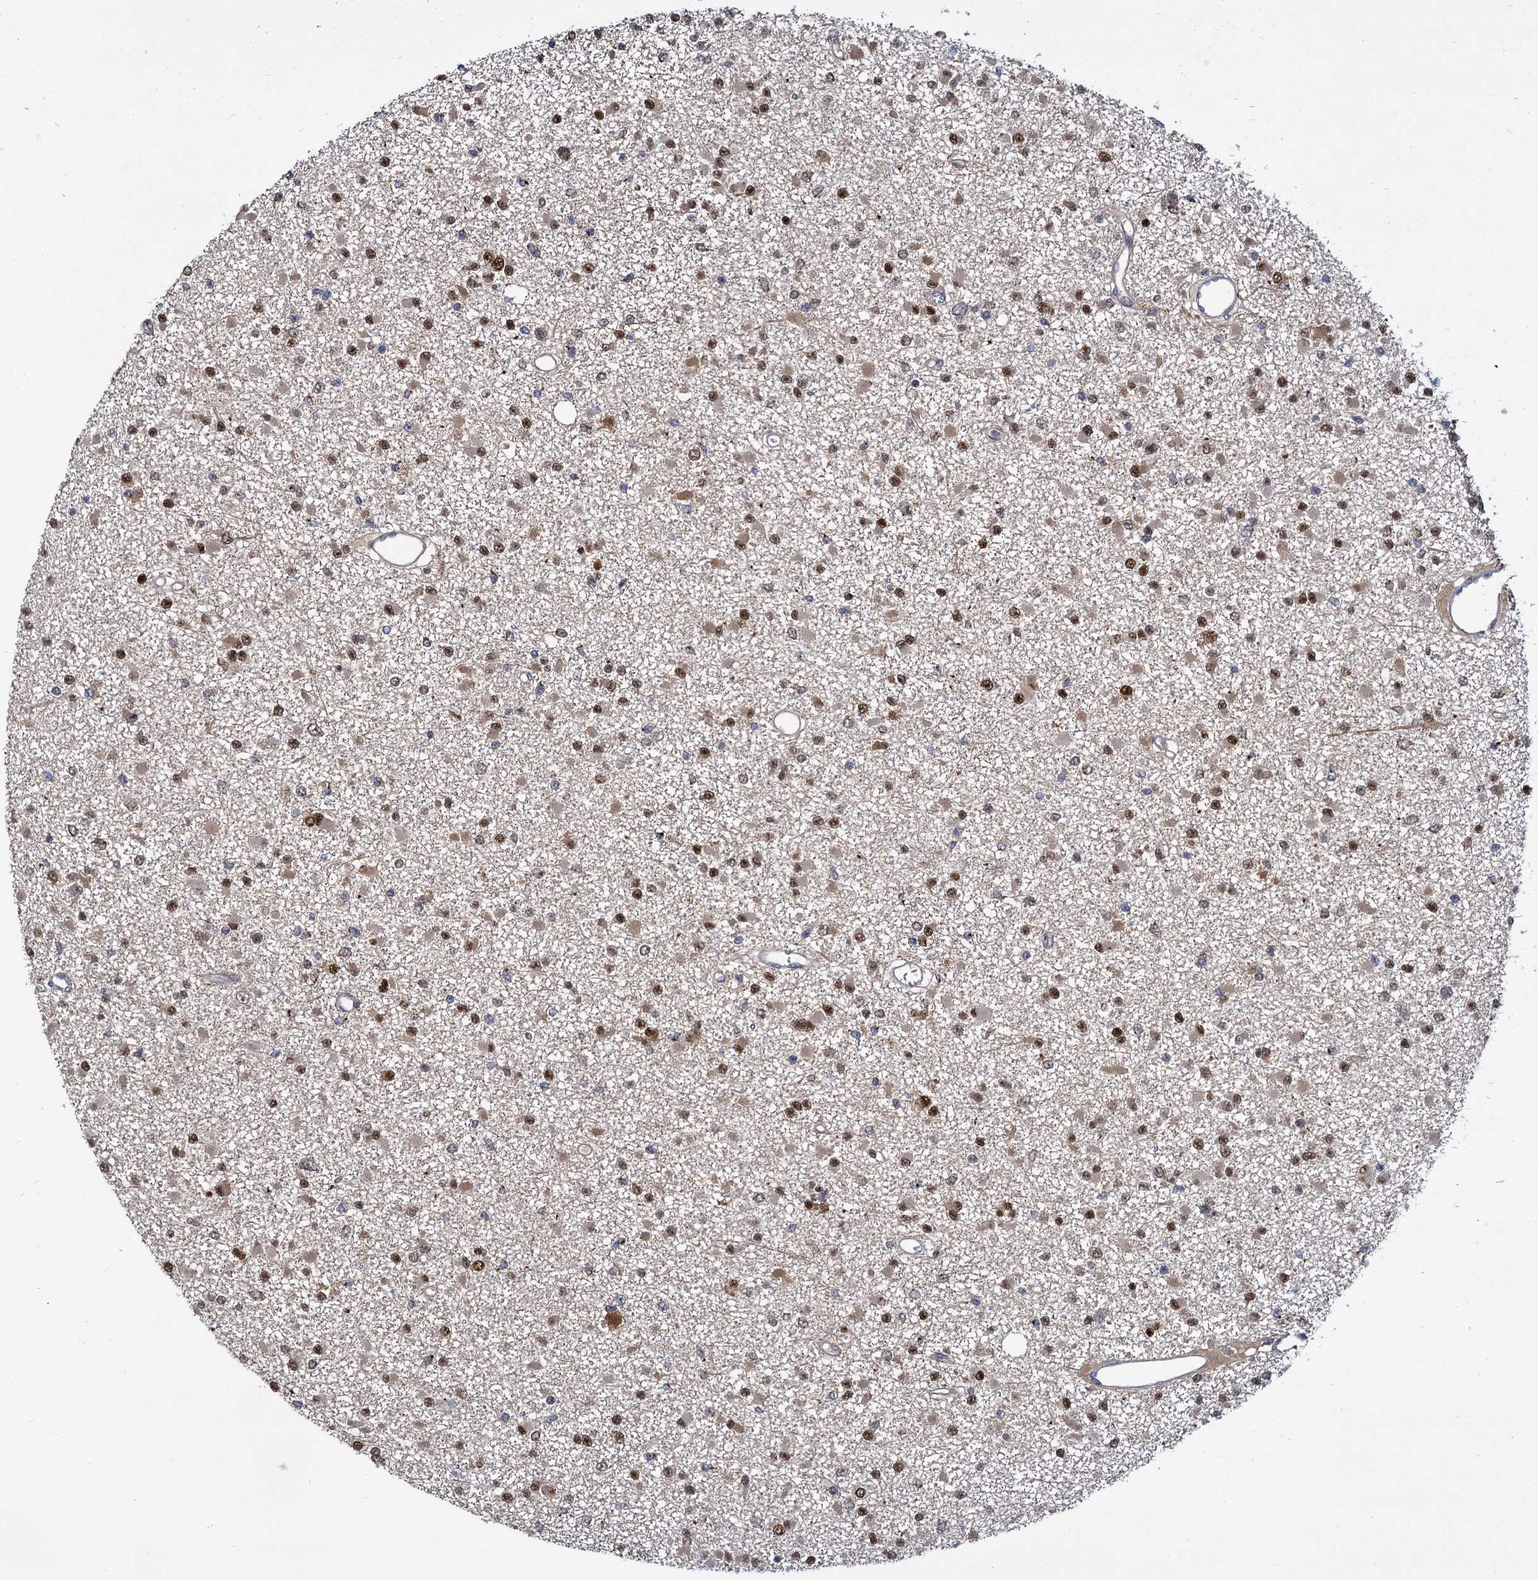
{"staining": {"intensity": "moderate", "quantity": "25%-75%", "location": "nuclear"}, "tissue": "glioma", "cell_type": "Tumor cells", "image_type": "cancer", "snomed": [{"axis": "morphology", "description": "Glioma, malignant, Low grade"}, {"axis": "topography", "description": "Brain"}], "caption": "Immunohistochemistry histopathology image of human glioma stained for a protein (brown), which shows medium levels of moderate nuclear expression in about 25%-75% of tumor cells.", "gene": "GAL3ST4", "patient": {"sex": "female", "age": 22}}